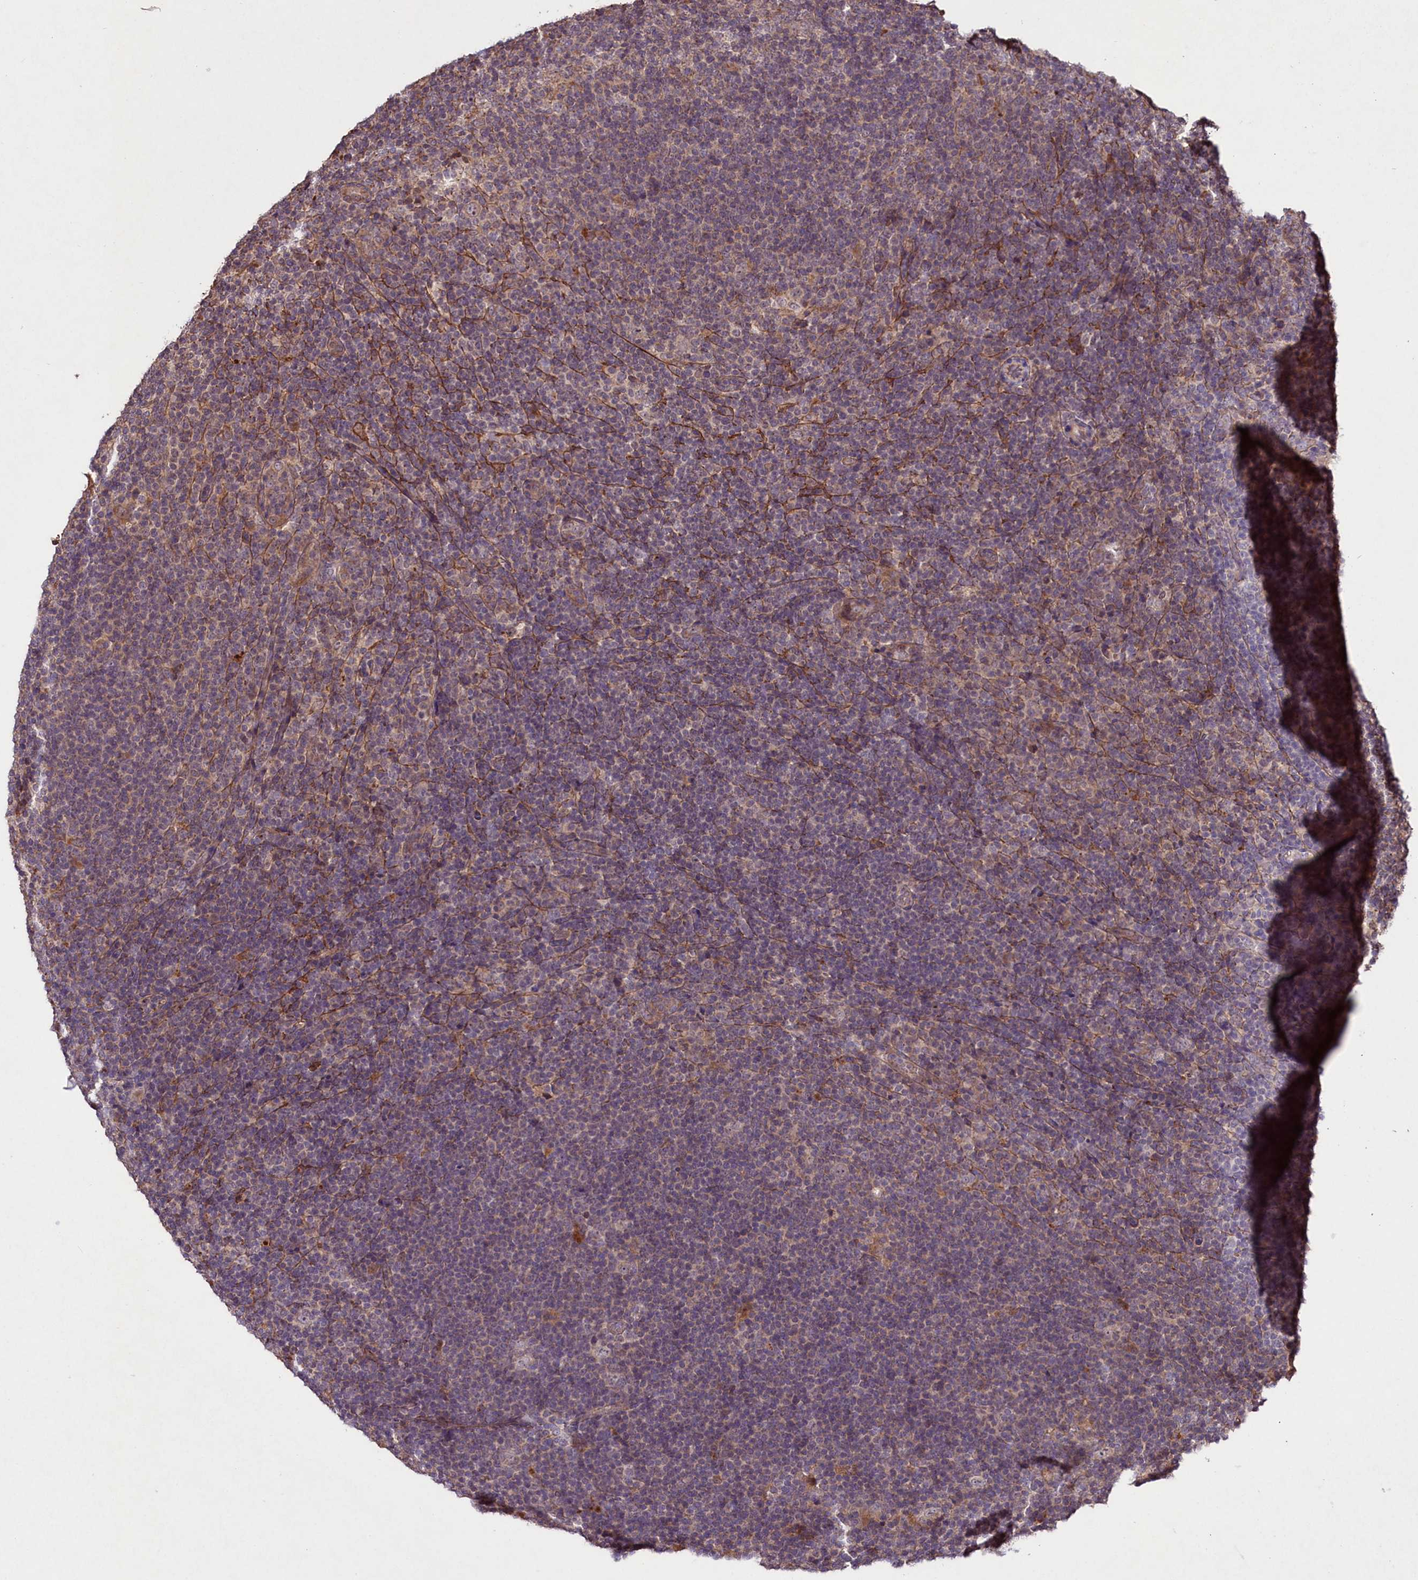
{"staining": {"intensity": "weak", "quantity": "<25%", "location": "cytoplasmic/membranous"}, "tissue": "lymphoma", "cell_type": "Tumor cells", "image_type": "cancer", "snomed": [{"axis": "morphology", "description": "Hodgkin's disease, NOS"}, {"axis": "topography", "description": "Lymph node"}], "caption": "Lymphoma was stained to show a protein in brown. There is no significant positivity in tumor cells.", "gene": "TNPO3", "patient": {"sex": "female", "age": 57}}